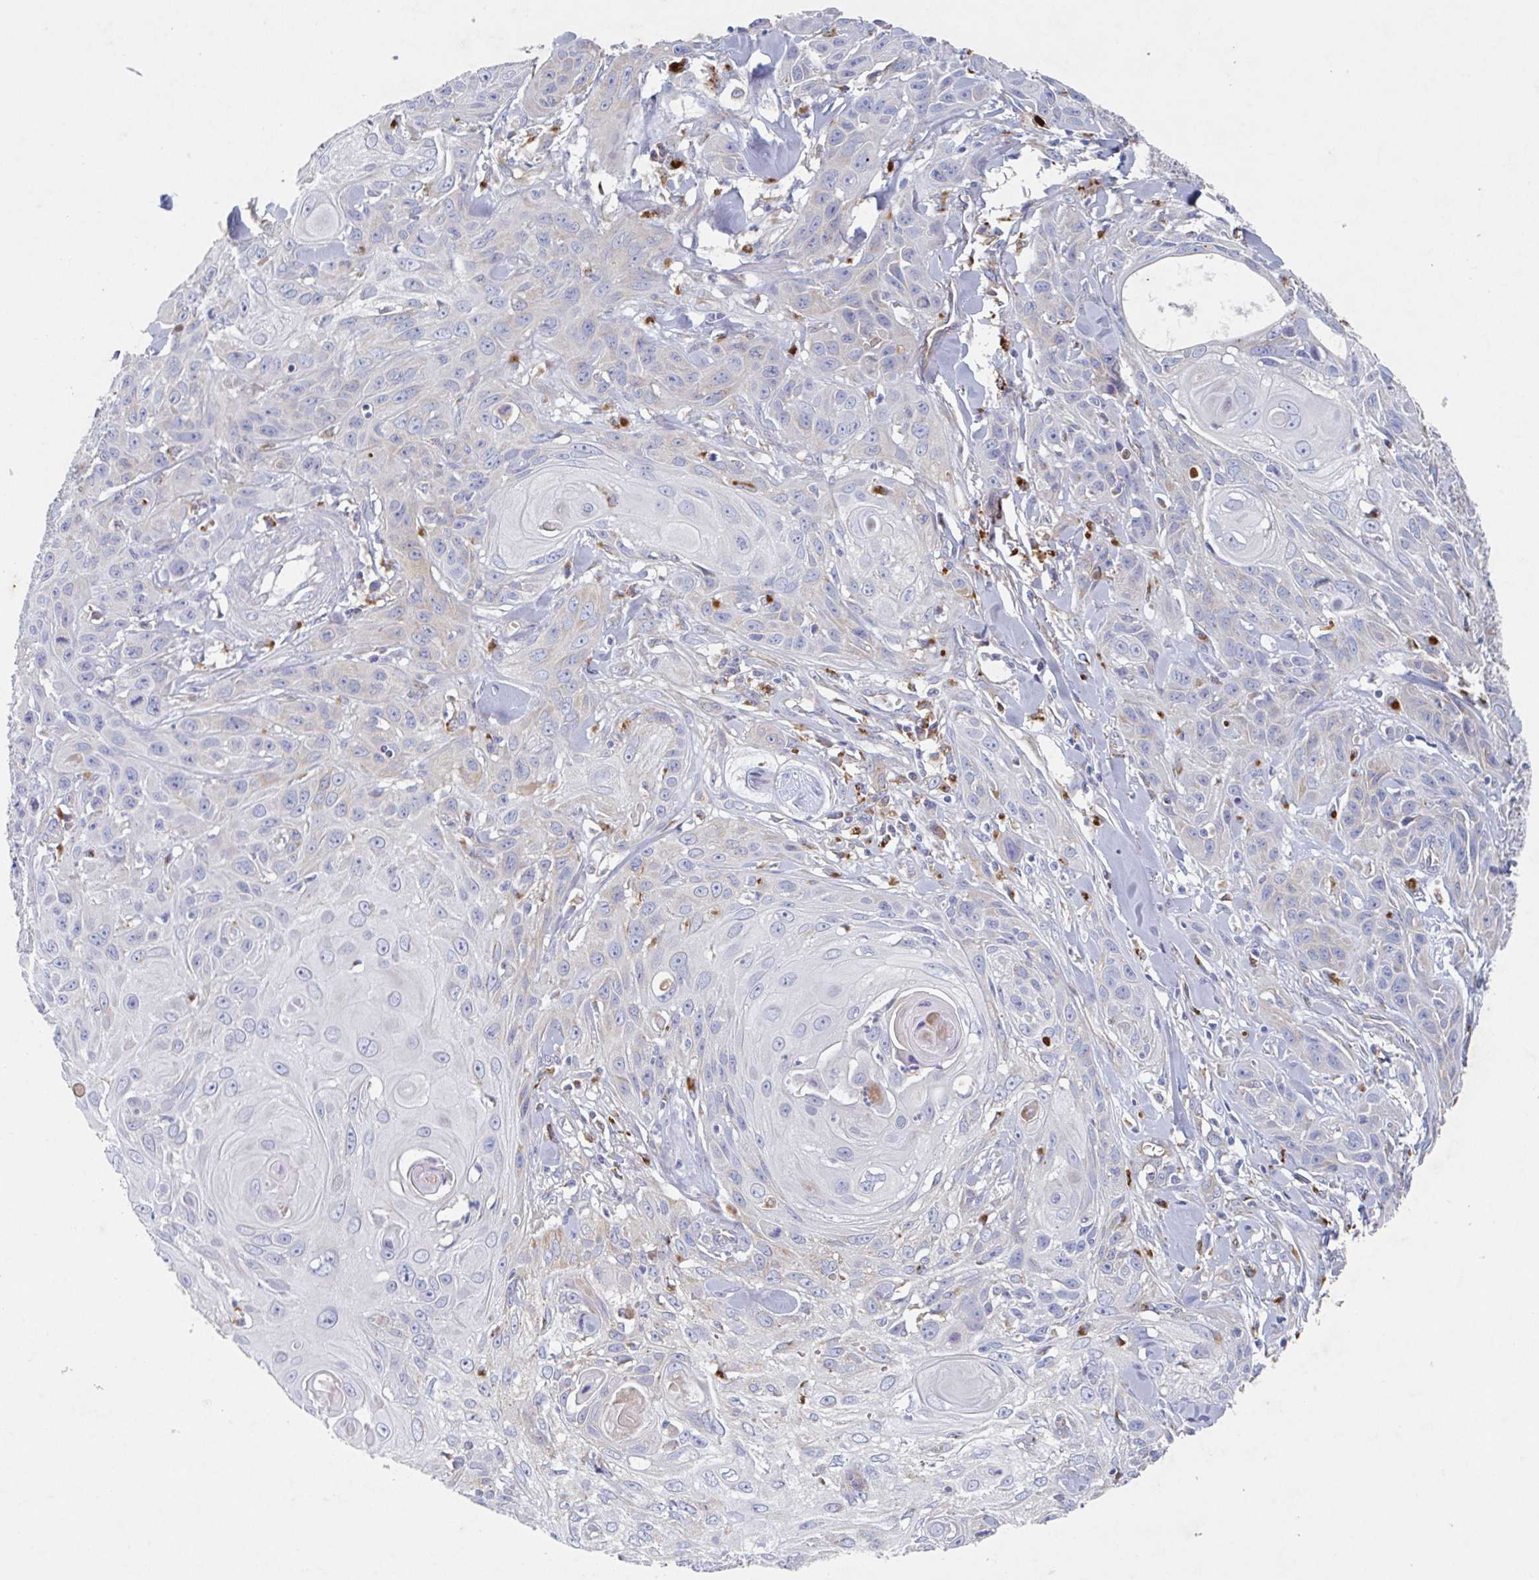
{"staining": {"intensity": "negative", "quantity": "none", "location": "none"}, "tissue": "skin cancer", "cell_type": "Tumor cells", "image_type": "cancer", "snomed": [{"axis": "morphology", "description": "Squamous cell carcinoma, NOS"}, {"axis": "topography", "description": "Skin"}, {"axis": "topography", "description": "Vulva"}], "caption": "Immunohistochemistry photomicrograph of neoplastic tissue: skin cancer (squamous cell carcinoma) stained with DAB (3,3'-diaminobenzidine) demonstrates no significant protein expression in tumor cells. (Stains: DAB IHC with hematoxylin counter stain, Microscopy: brightfield microscopy at high magnification).", "gene": "MANBA", "patient": {"sex": "female", "age": 83}}